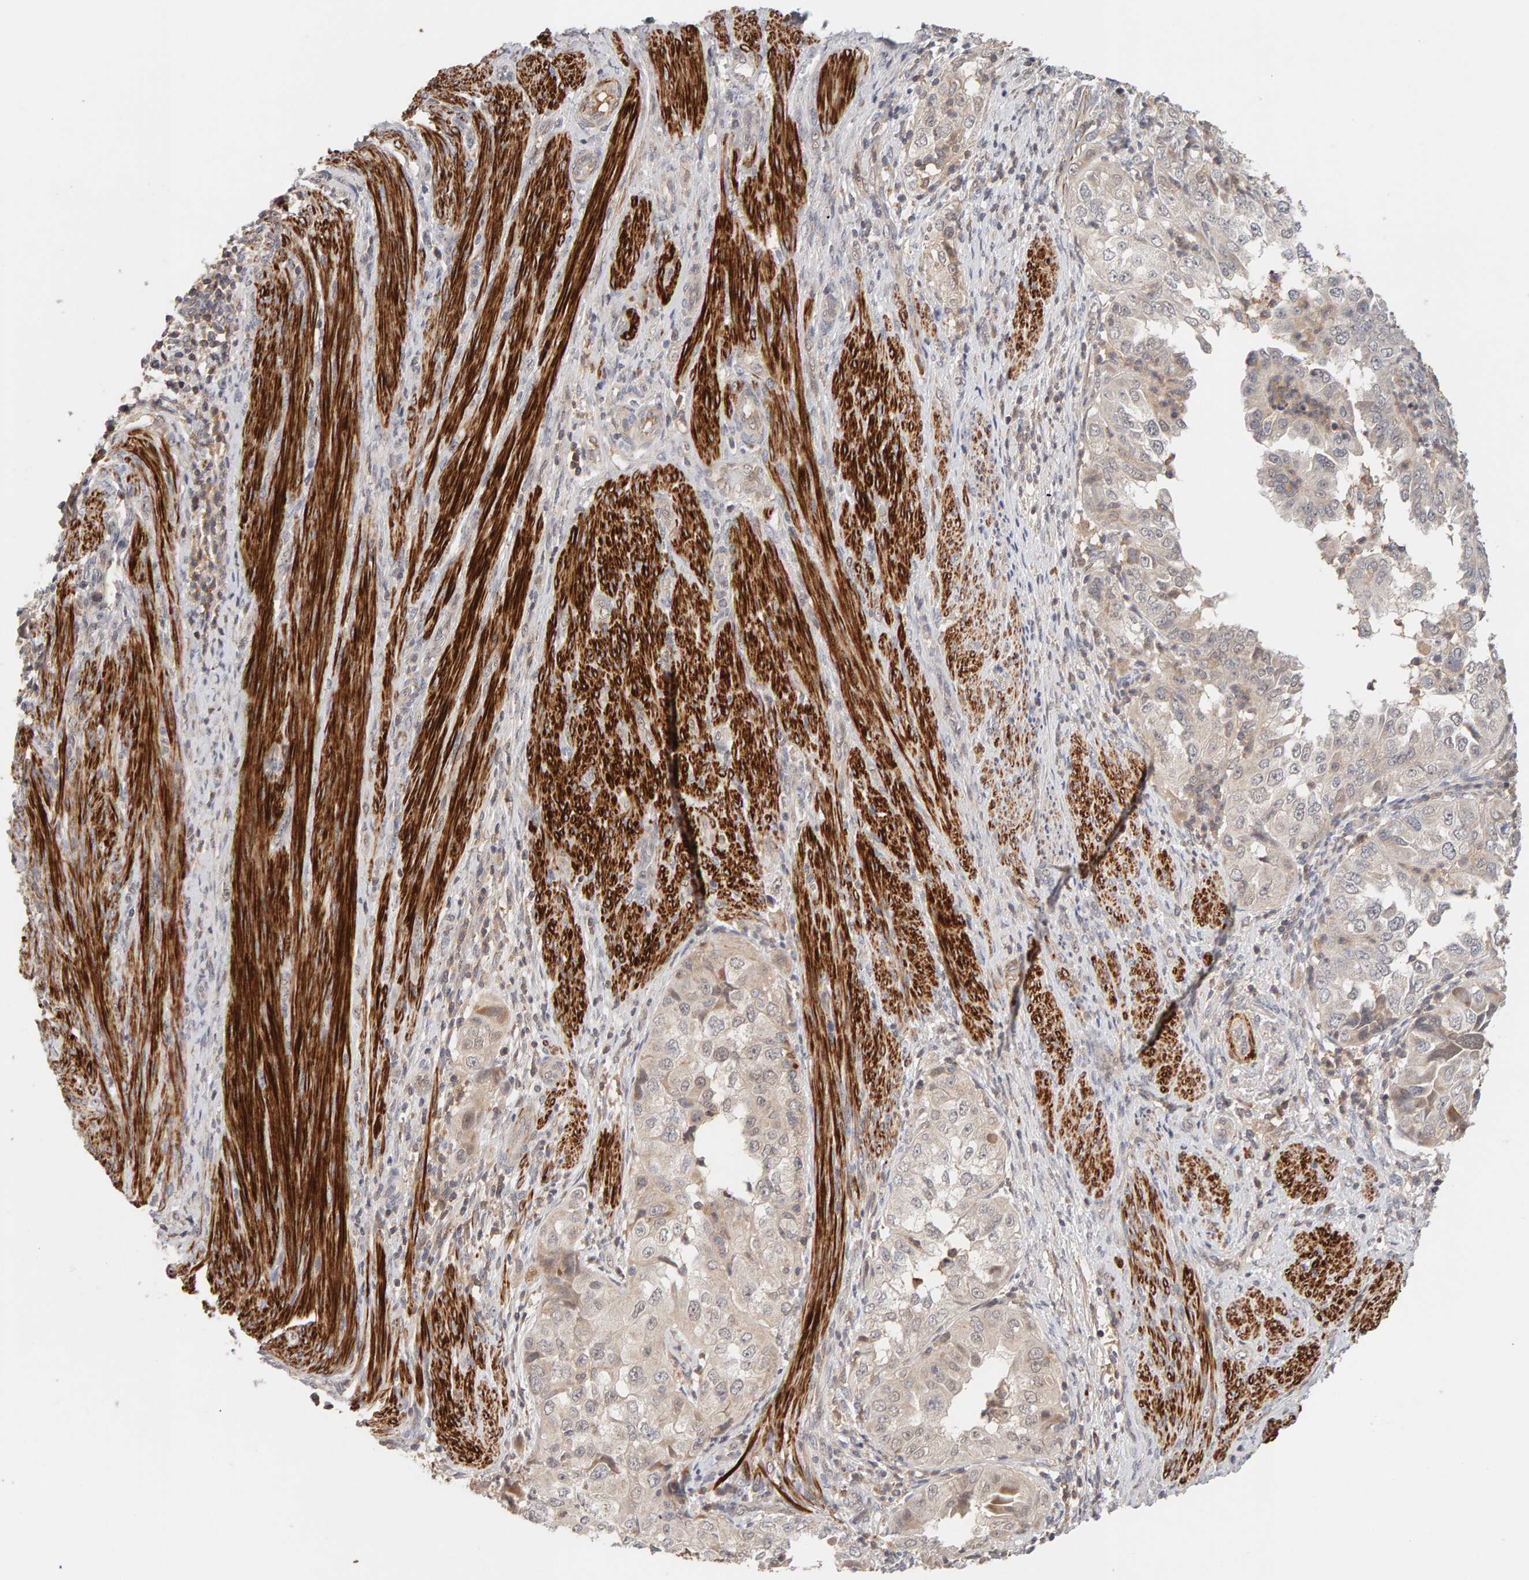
{"staining": {"intensity": "weak", "quantity": "25%-75%", "location": "cytoplasmic/membranous"}, "tissue": "endometrial cancer", "cell_type": "Tumor cells", "image_type": "cancer", "snomed": [{"axis": "morphology", "description": "Adenocarcinoma, NOS"}, {"axis": "topography", "description": "Endometrium"}], "caption": "Endometrial cancer (adenocarcinoma) stained with a protein marker demonstrates weak staining in tumor cells.", "gene": "NUDCD1", "patient": {"sex": "female", "age": 85}}